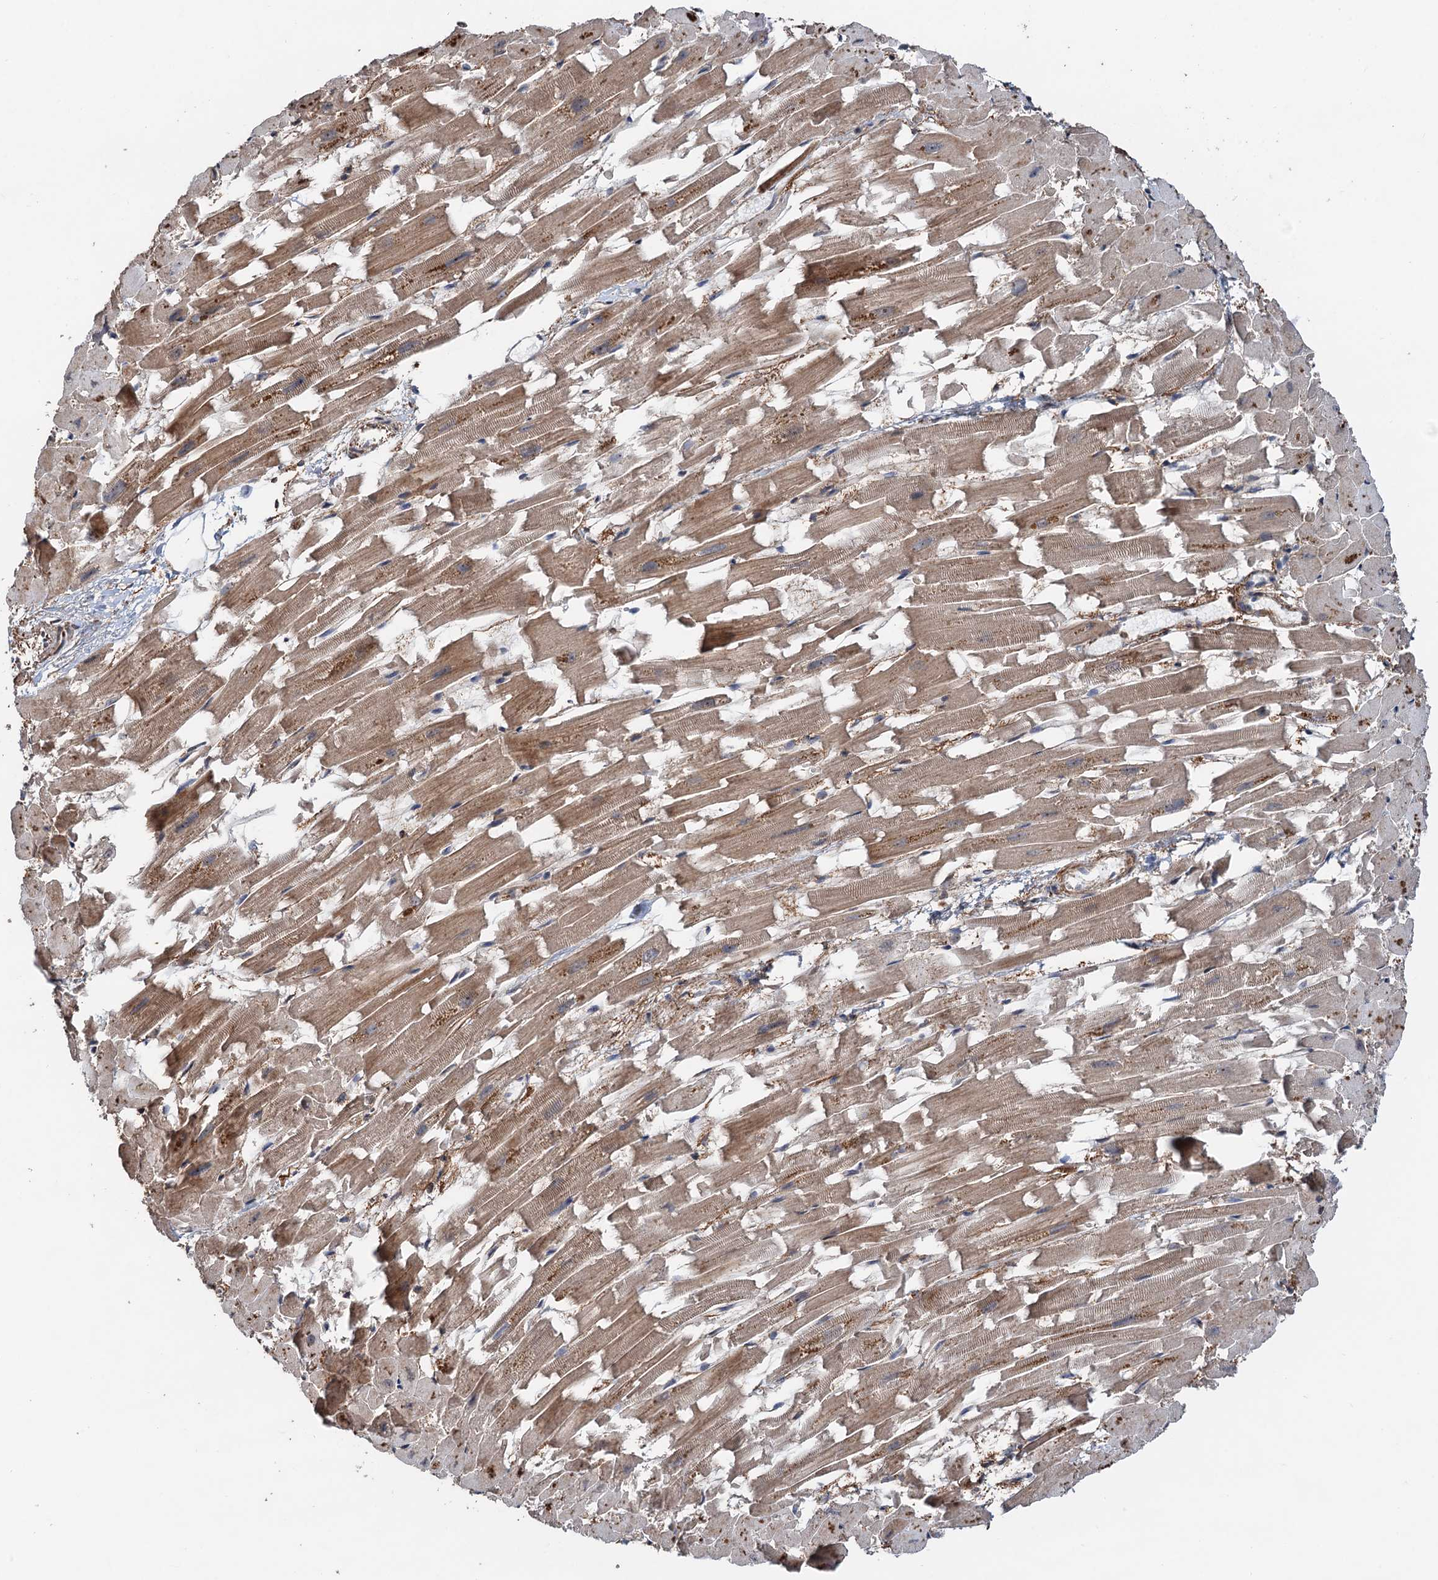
{"staining": {"intensity": "moderate", "quantity": ">75%", "location": "cytoplasmic/membranous"}, "tissue": "heart muscle", "cell_type": "Cardiomyocytes", "image_type": "normal", "snomed": [{"axis": "morphology", "description": "Normal tissue, NOS"}, {"axis": "topography", "description": "Heart"}], "caption": "Protein expression by IHC shows moderate cytoplasmic/membranous staining in about >75% of cardiomyocytes in normal heart muscle.", "gene": "TMA16", "patient": {"sex": "female", "age": 64}}